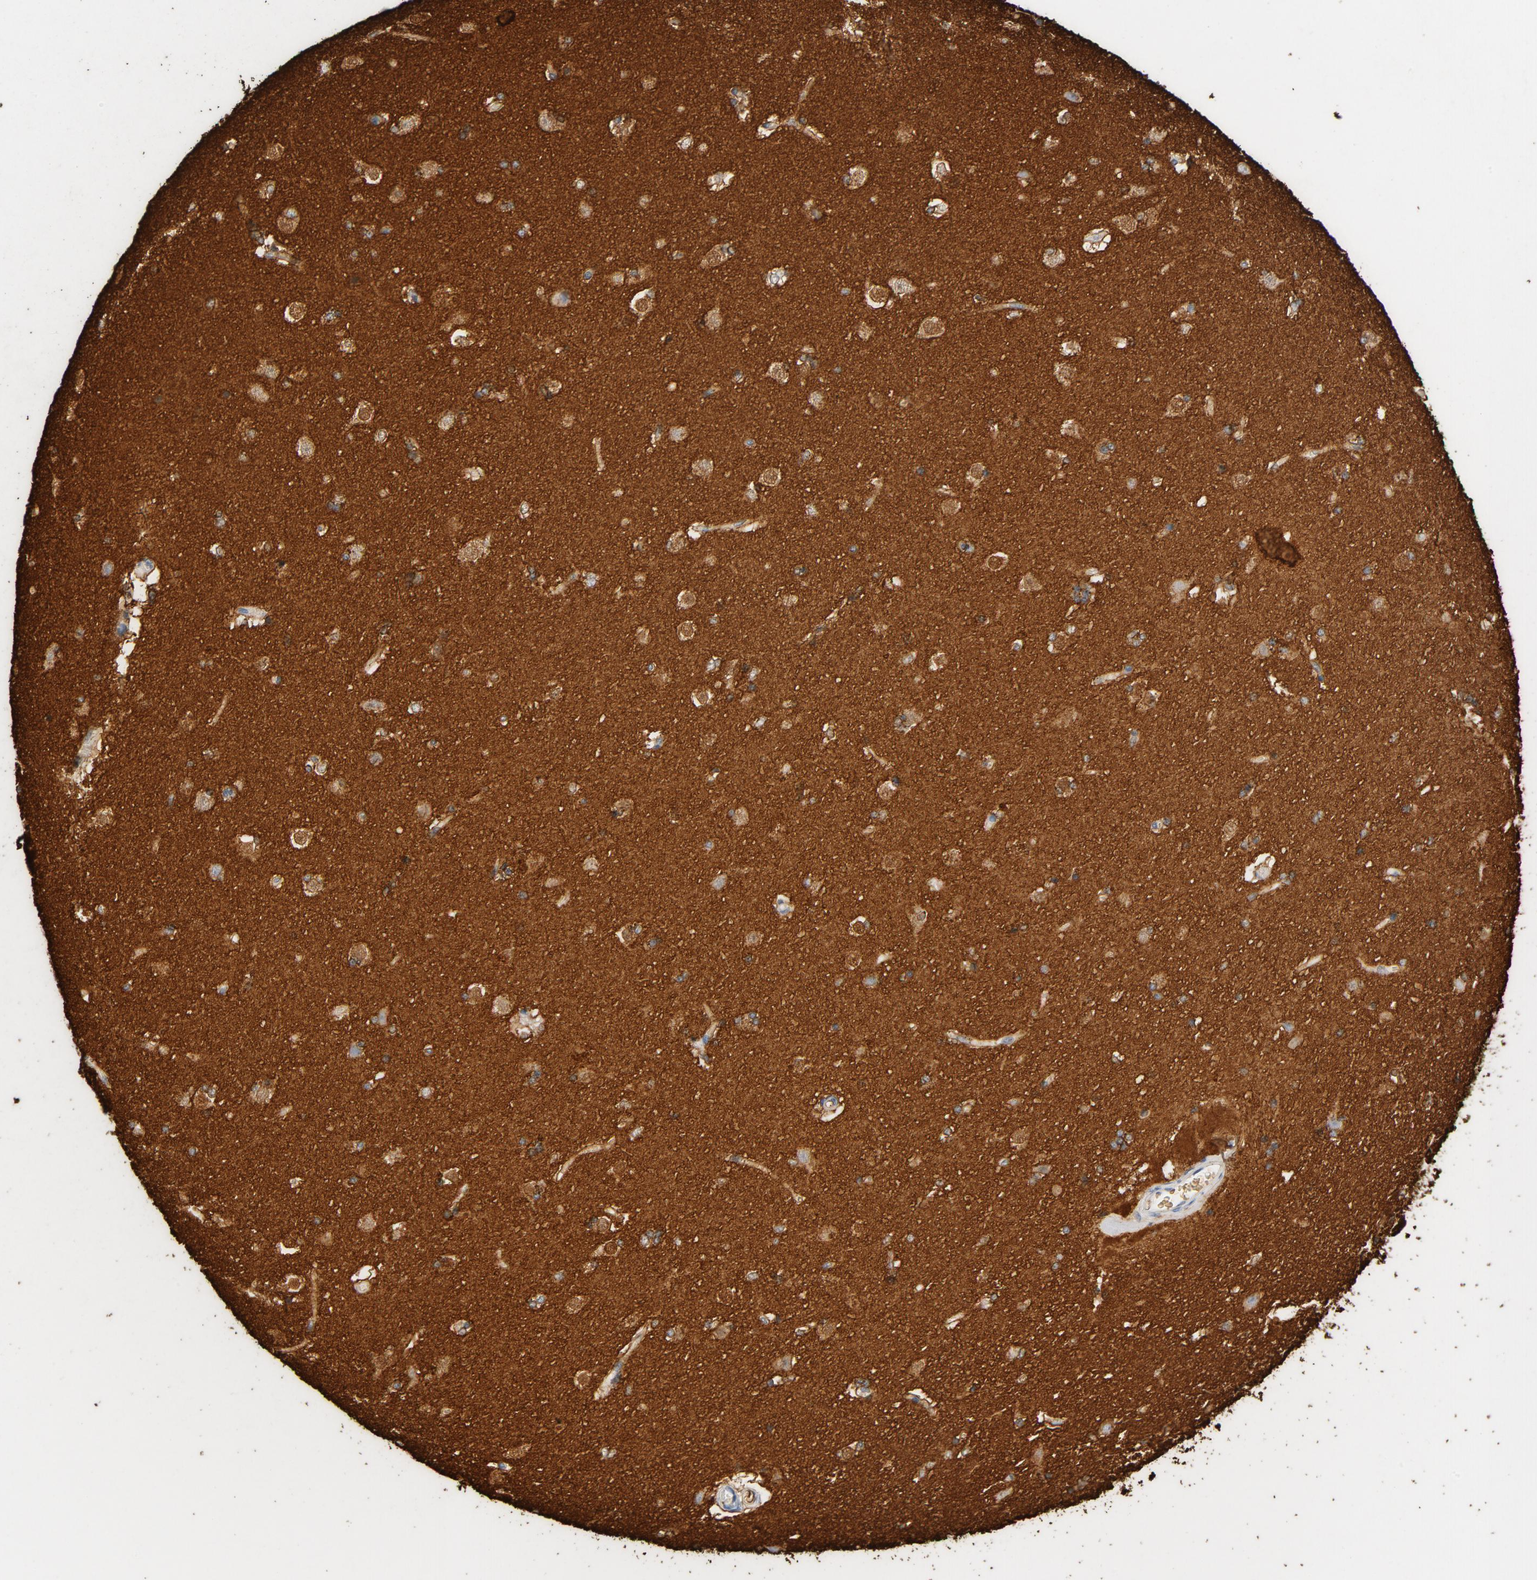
{"staining": {"intensity": "weak", "quantity": ">75%", "location": "cytoplasmic/membranous"}, "tissue": "caudate", "cell_type": "Glial cells", "image_type": "normal", "snomed": [{"axis": "morphology", "description": "Normal tissue, NOS"}, {"axis": "topography", "description": "Lateral ventricle wall"}], "caption": "This photomicrograph demonstrates immunohistochemistry staining of benign human caudate, with low weak cytoplasmic/membranous positivity in approximately >75% of glial cells.", "gene": "PTPRB", "patient": {"sex": "female", "age": 19}}